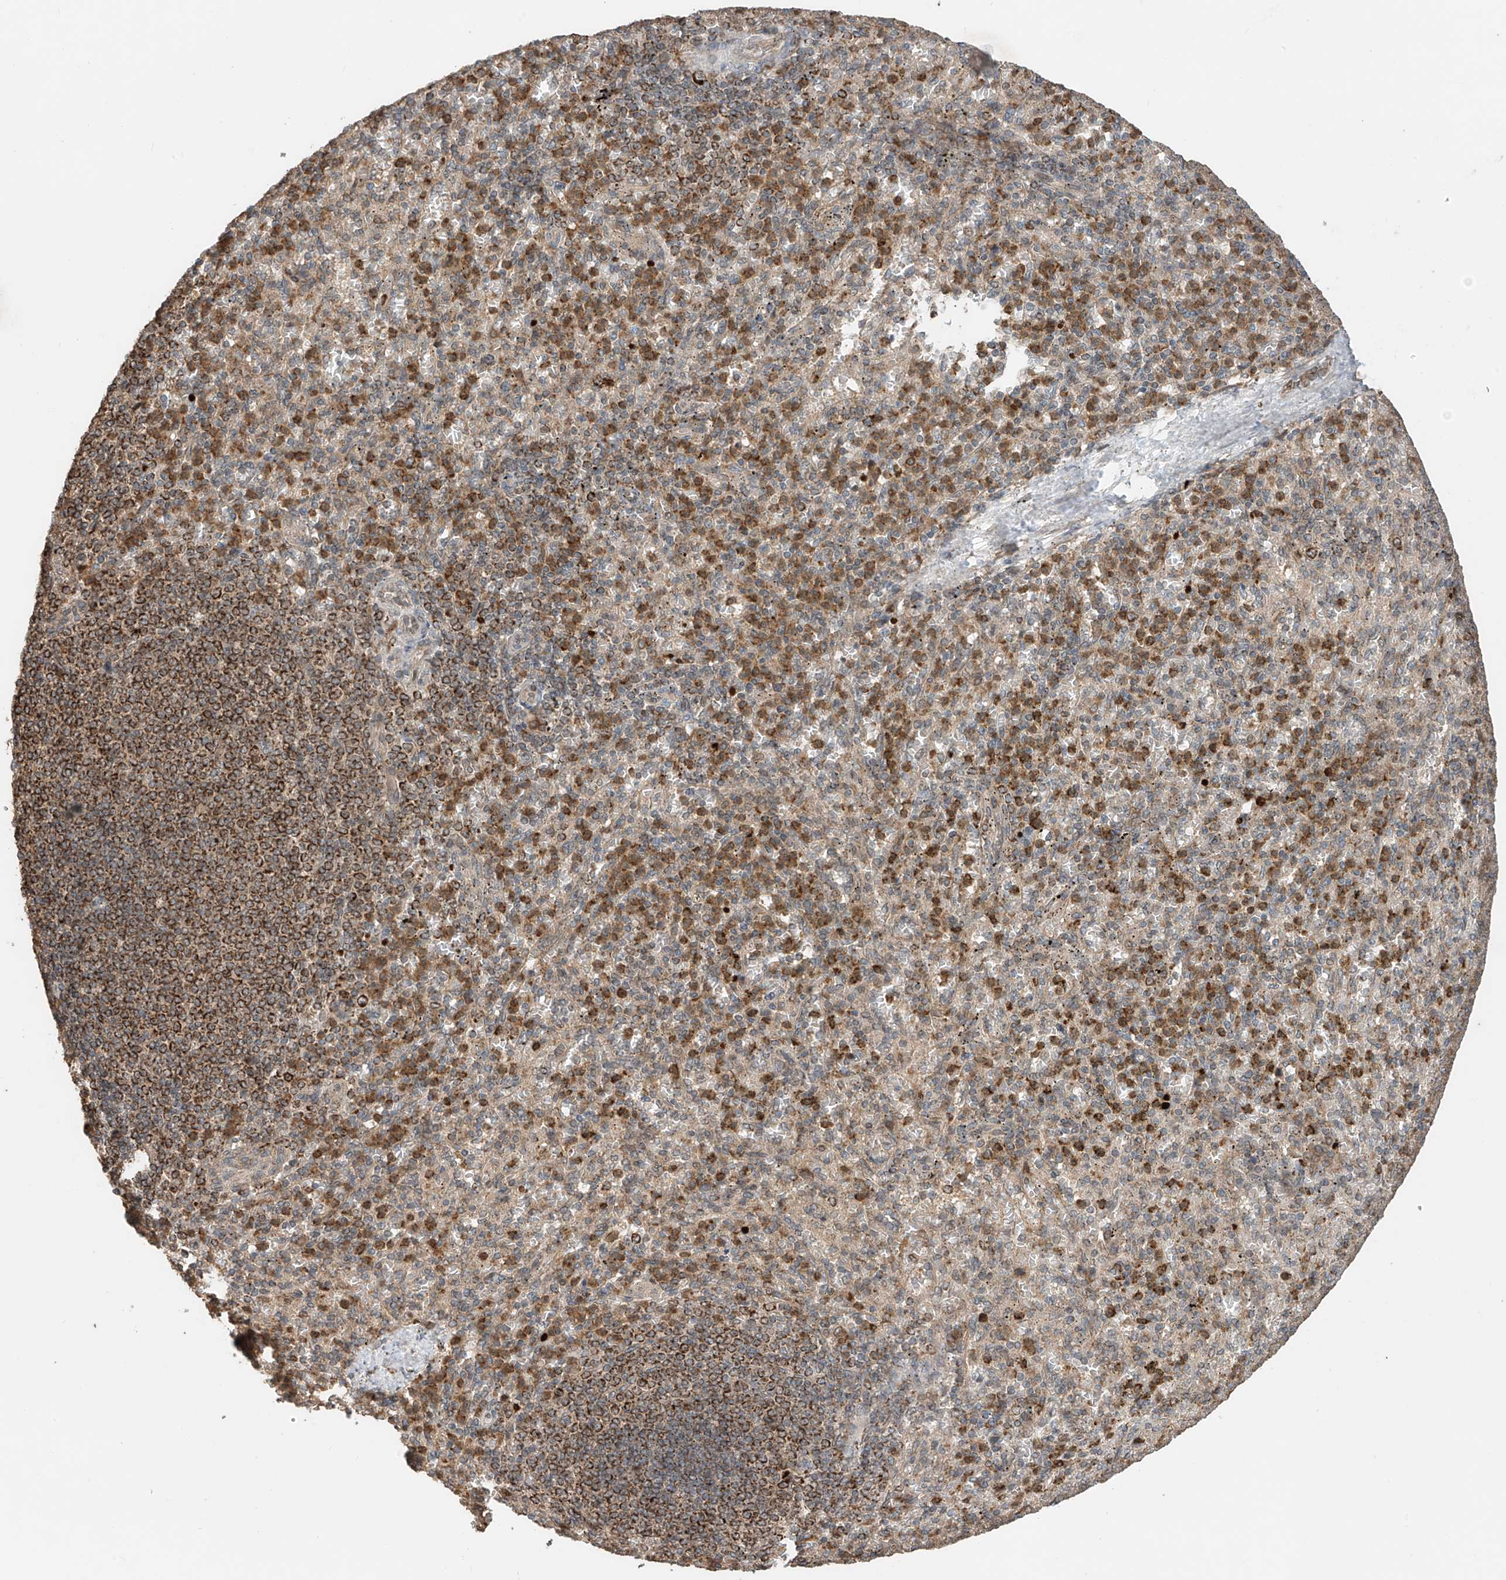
{"staining": {"intensity": "moderate", "quantity": "<25%", "location": "cytoplasmic/membranous"}, "tissue": "spleen", "cell_type": "Cells in red pulp", "image_type": "normal", "snomed": [{"axis": "morphology", "description": "Normal tissue, NOS"}, {"axis": "topography", "description": "Spleen"}], "caption": "Protein staining shows moderate cytoplasmic/membranous expression in approximately <25% of cells in red pulp in benign spleen.", "gene": "AHCTF1", "patient": {"sex": "female", "age": 74}}